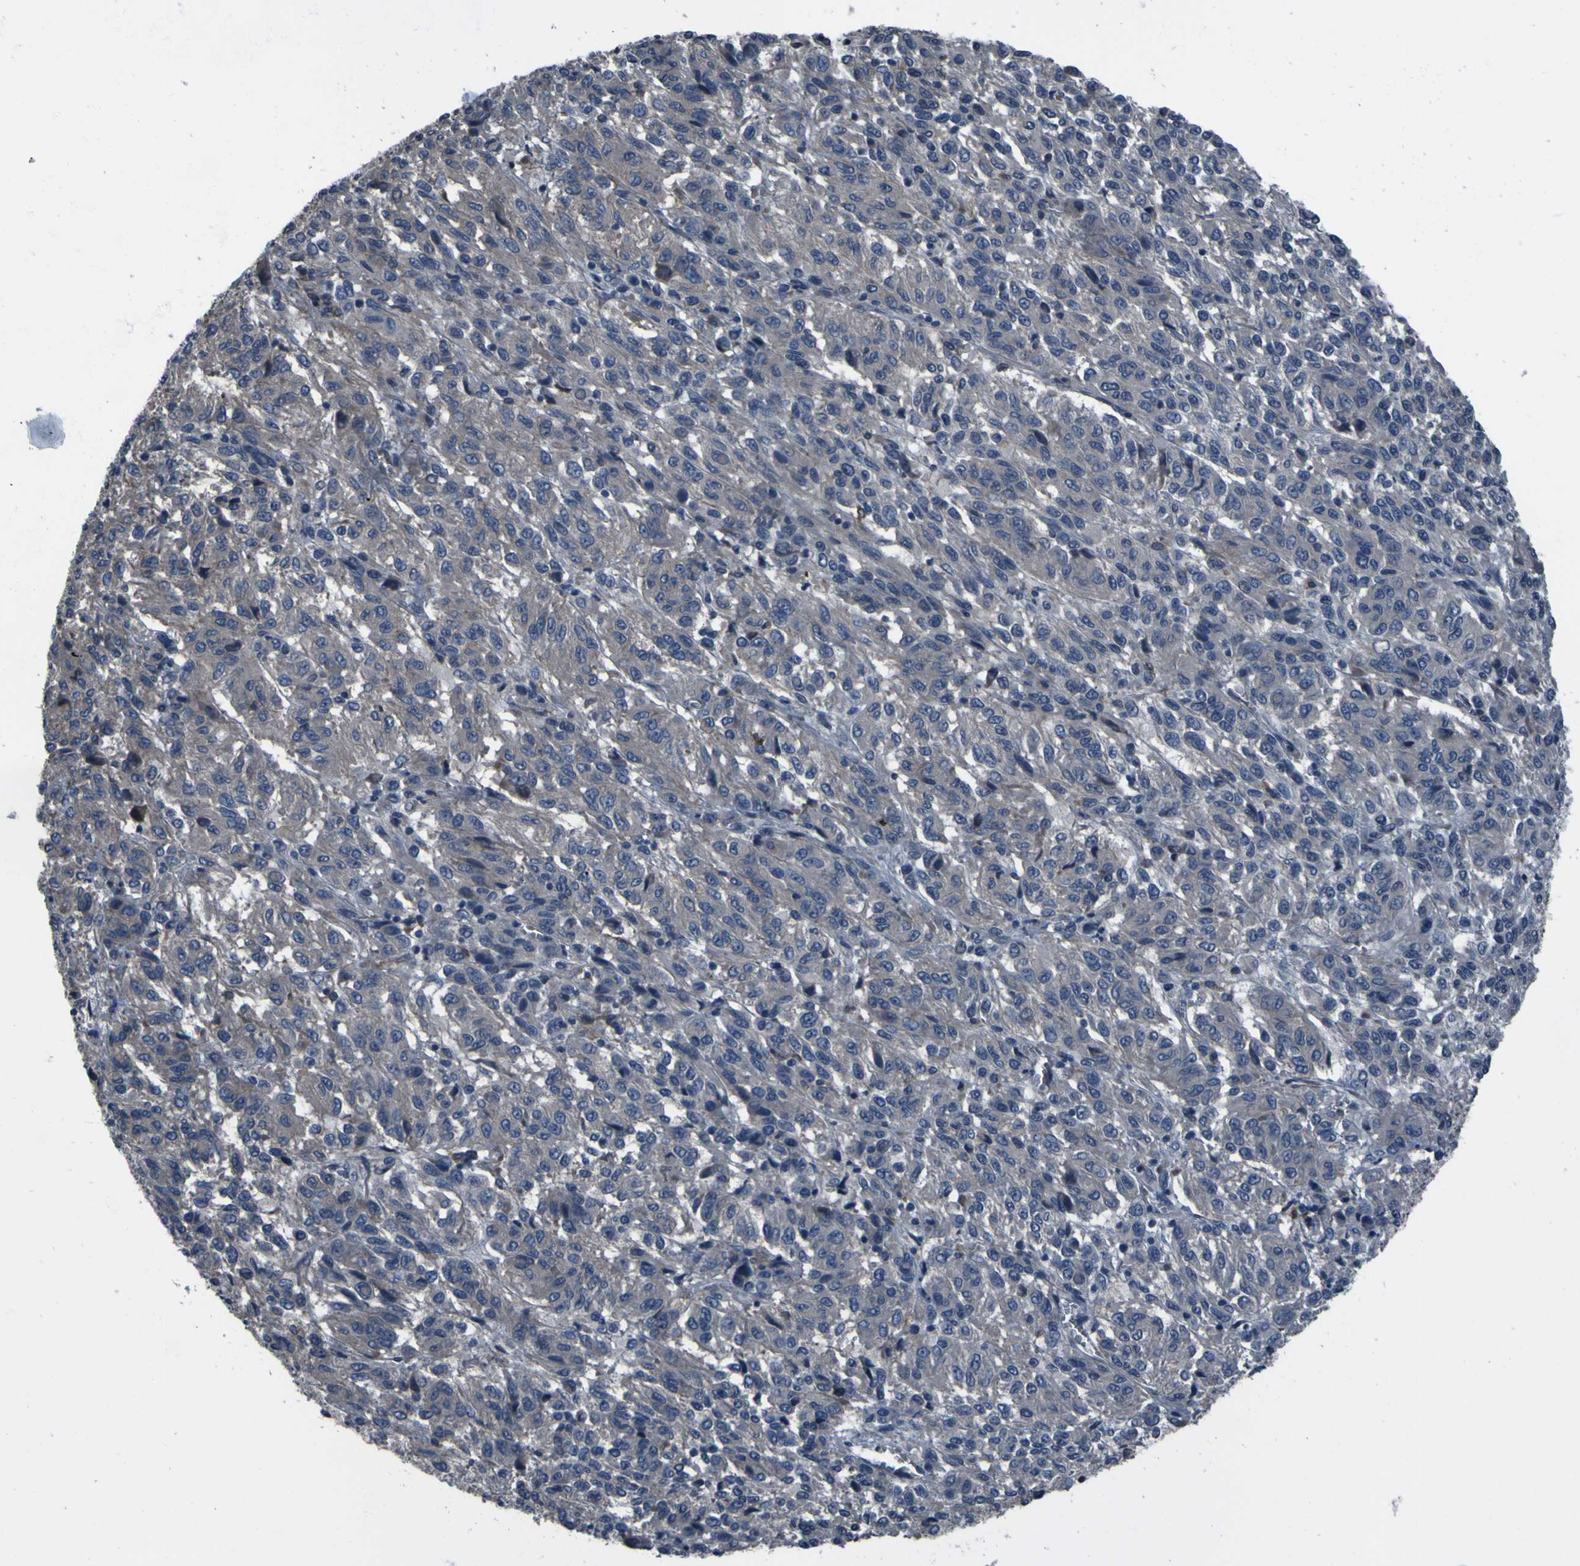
{"staining": {"intensity": "weak", "quantity": "<25%", "location": "cytoplasmic/membranous"}, "tissue": "melanoma", "cell_type": "Tumor cells", "image_type": "cancer", "snomed": [{"axis": "morphology", "description": "Malignant melanoma, Metastatic site"}, {"axis": "topography", "description": "Lung"}], "caption": "Immunohistochemical staining of melanoma shows no significant positivity in tumor cells.", "gene": "GRAMD1A", "patient": {"sex": "male", "age": 64}}